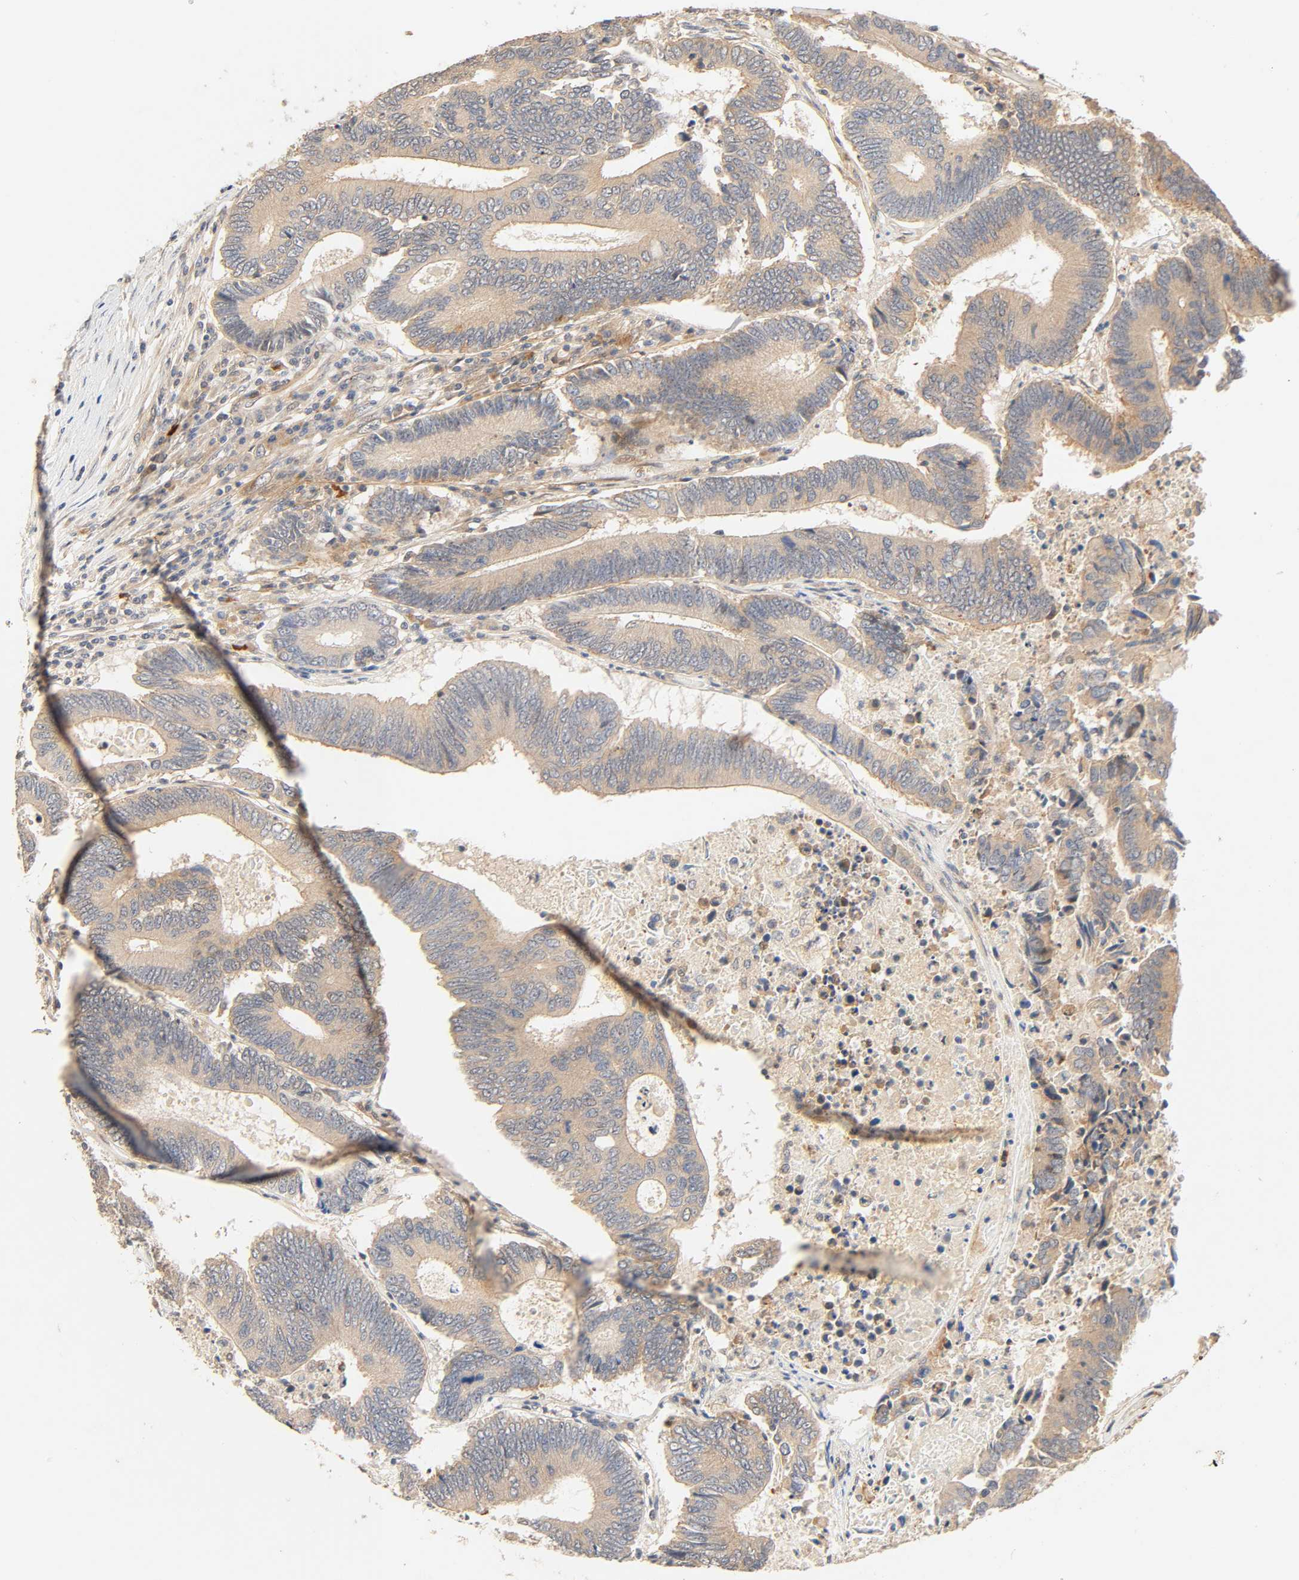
{"staining": {"intensity": "moderate", "quantity": ">75%", "location": "cytoplasmic/membranous"}, "tissue": "colorectal cancer", "cell_type": "Tumor cells", "image_type": "cancer", "snomed": [{"axis": "morphology", "description": "Adenocarcinoma, NOS"}, {"axis": "topography", "description": "Colon"}], "caption": "Immunohistochemistry (IHC) staining of colorectal cancer, which exhibits medium levels of moderate cytoplasmic/membranous staining in approximately >75% of tumor cells indicating moderate cytoplasmic/membranous protein positivity. The staining was performed using DAB (3,3'-diaminobenzidine) (brown) for protein detection and nuclei were counterstained in hematoxylin (blue).", "gene": "CACNA1G", "patient": {"sex": "female", "age": 78}}